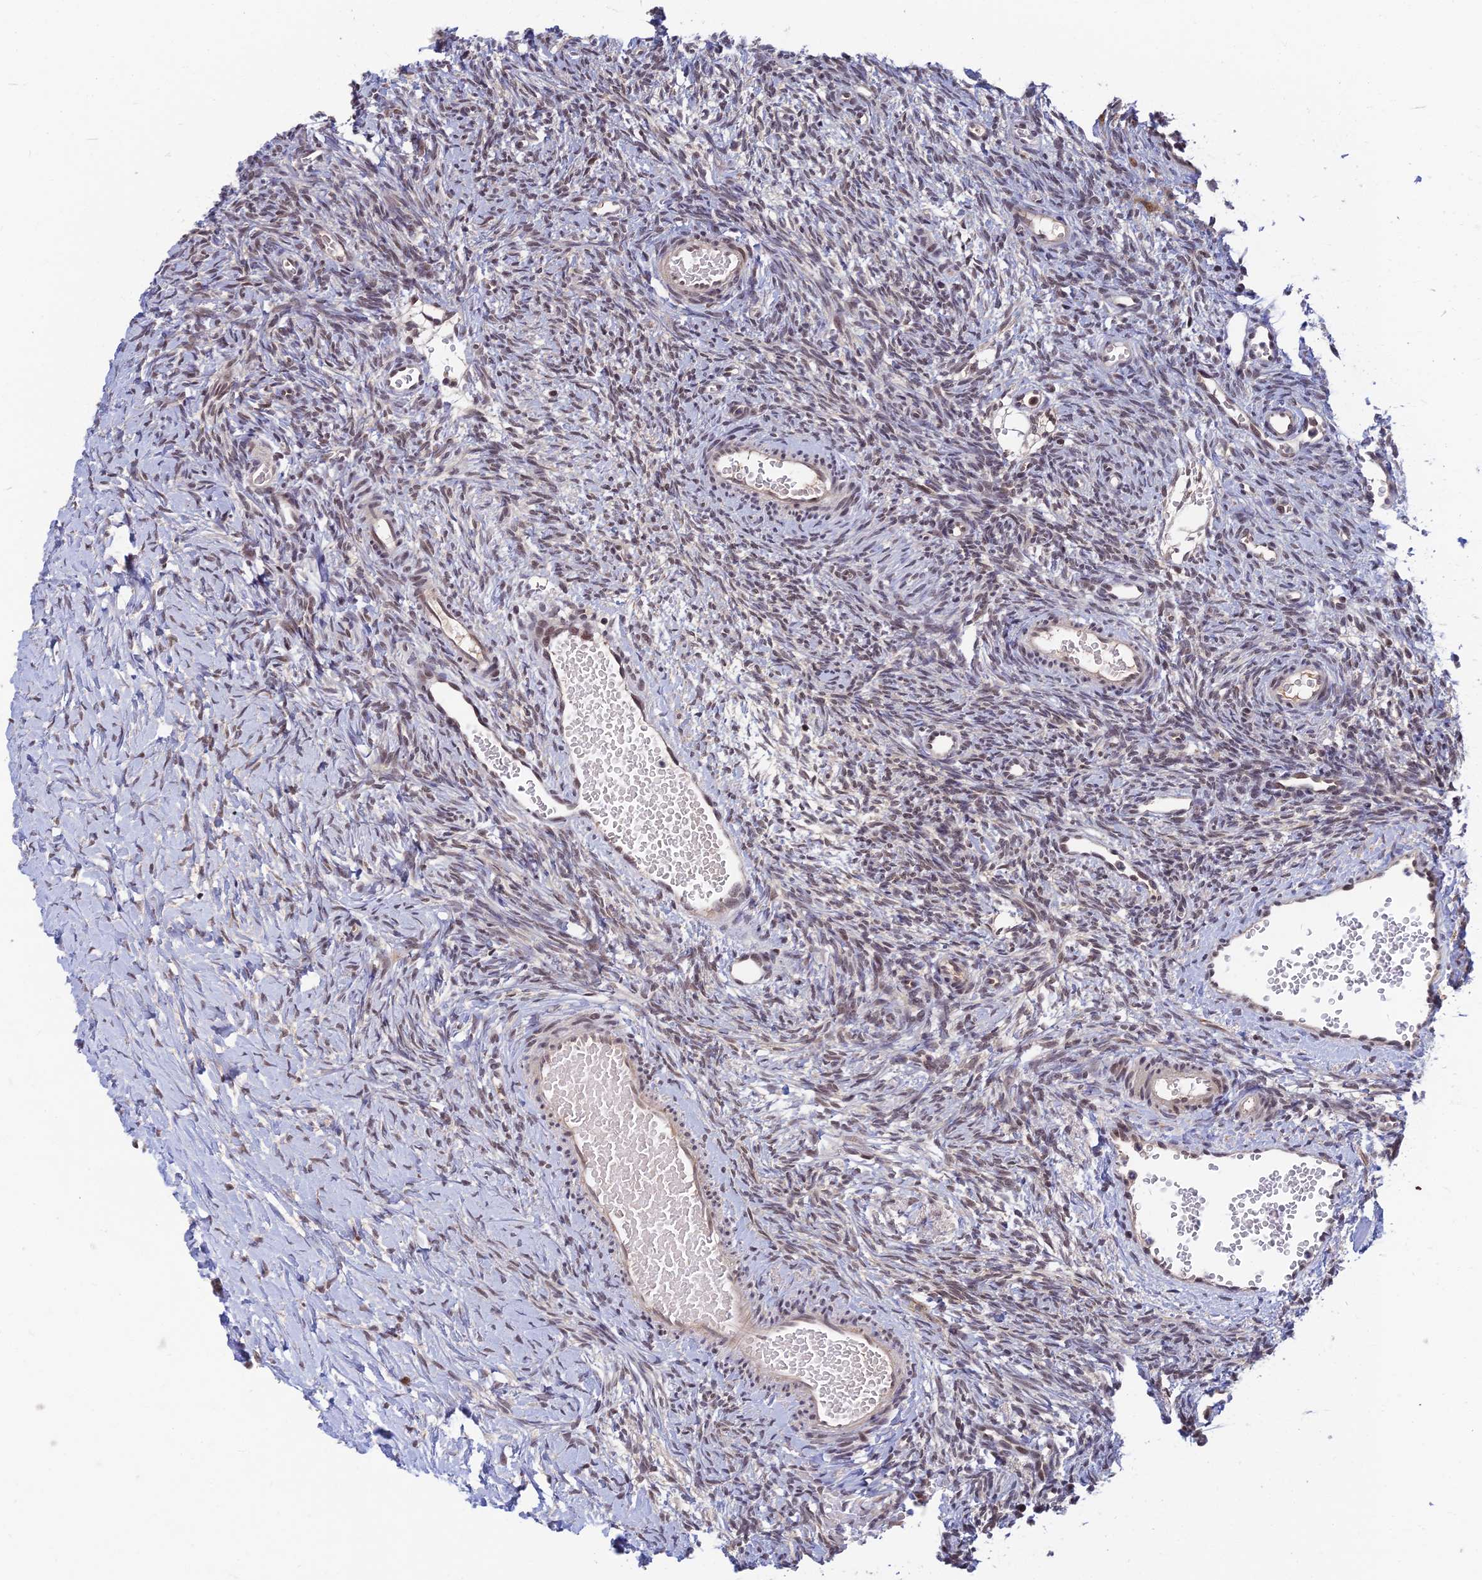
{"staining": {"intensity": "weak", "quantity": ">75%", "location": "nuclear"}, "tissue": "ovary", "cell_type": "Ovarian stroma cells", "image_type": "normal", "snomed": [{"axis": "morphology", "description": "Normal tissue, NOS"}, {"axis": "topography", "description": "Ovary"}], "caption": "DAB (3,3'-diaminobenzidine) immunohistochemical staining of unremarkable ovary exhibits weak nuclear protein expression in about >75% of ovarian stroma cells.", "gene": "TCEA2", "patient": {"sex": "female", "age": 39}}